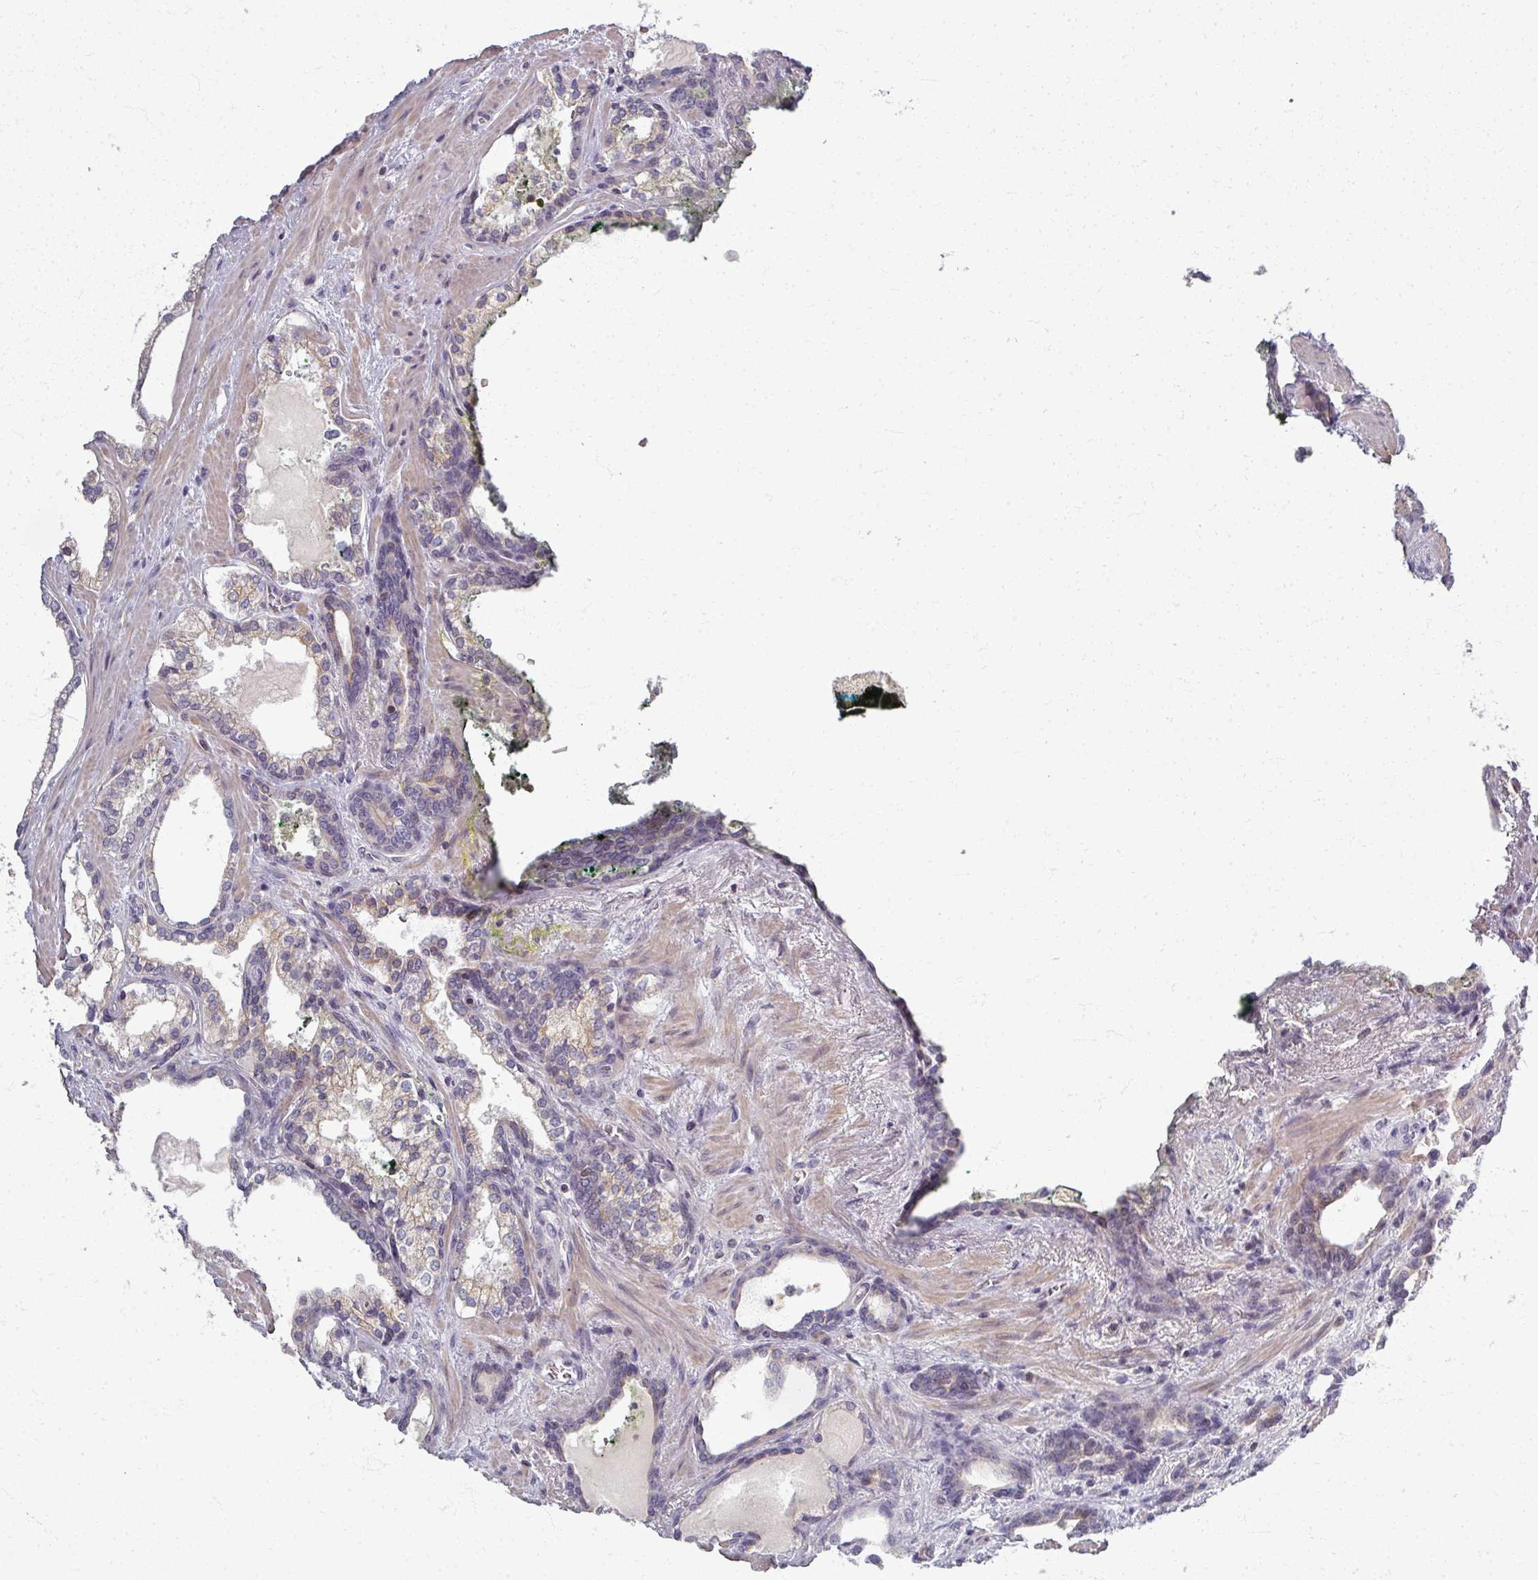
{"staining": {"intensity": "negative", "quantity": "none", "location": "none"}, "tissue": "prostate cancer", "cell_type": "Tumor cells", "image_type": "cancer", "snomed": [{"axis": "morphology", "description": "Adenocarcinoma, High grade"}, {"axis": "topography", "description": "Prostate"}], "caption": "Immunohistochemistry image of neoplastic tissue: prostate cancer stained with DAB demonstrates no significant protein positivity in tumor cells.", "gene": "TTLL7", "patient": {"sex": "male", "age": 58}}